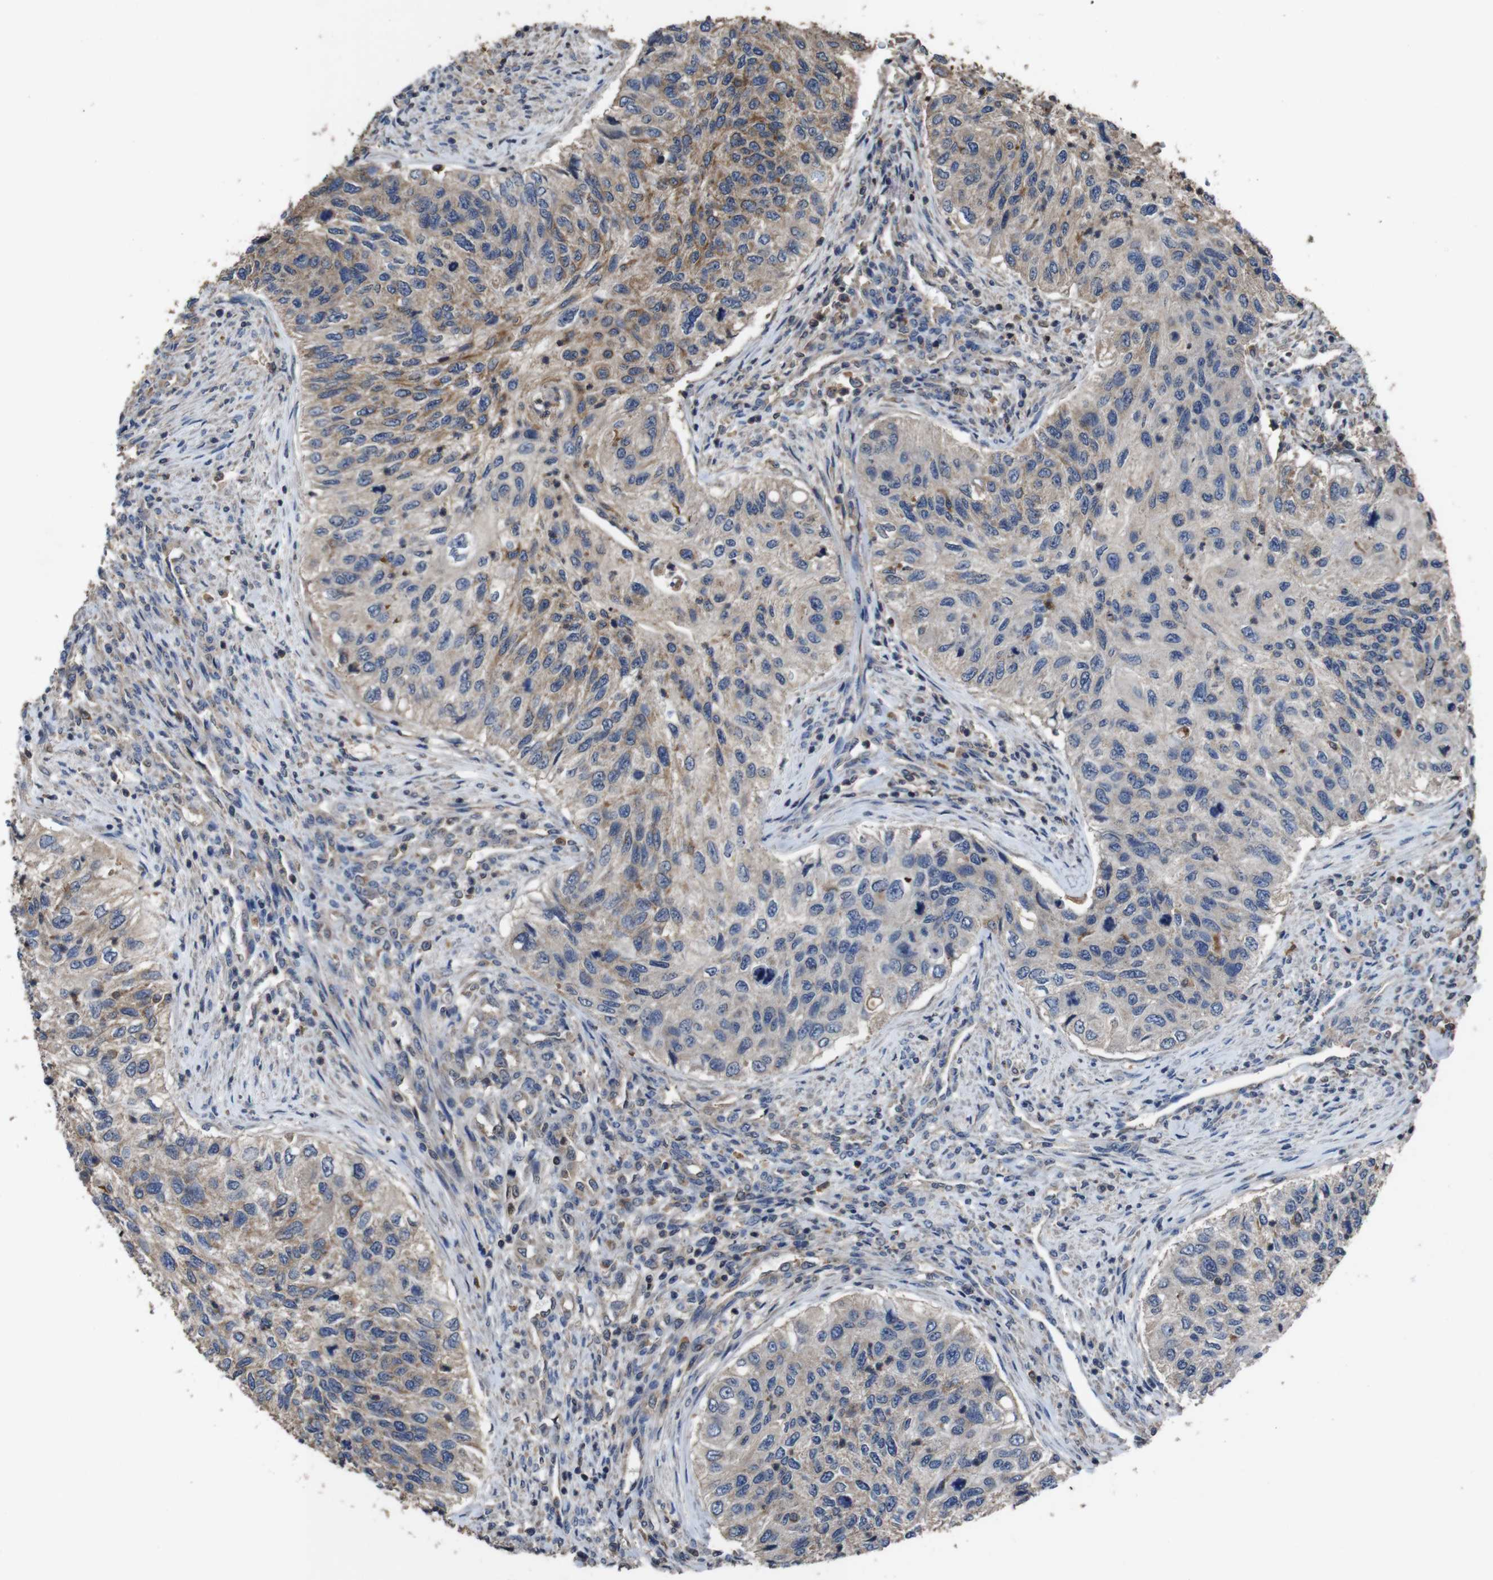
{"staining": {"intensity": "moderate", "quantity": "<25%", "location": "cytoplasmic/membranous"}, "tissue": "urothelial cancer", "cell_type": "Tumor cells", "image_type": "cancer", "snomed": [{"axis": "morphology", "description": "Urothelial carcinoma, High grade"}, {"axis": "topography", "description": "Urinary bladder"}], "caption": "High-power microscopy captured an IHC histopathology image of urothelial carcinoma (high-grade), revealing moderate cytoplasmic/membranous positivity in approximately <25% of tumor cells.", "gene": "GLIPR1", "patient": {"sex": "female", "age": 60}}